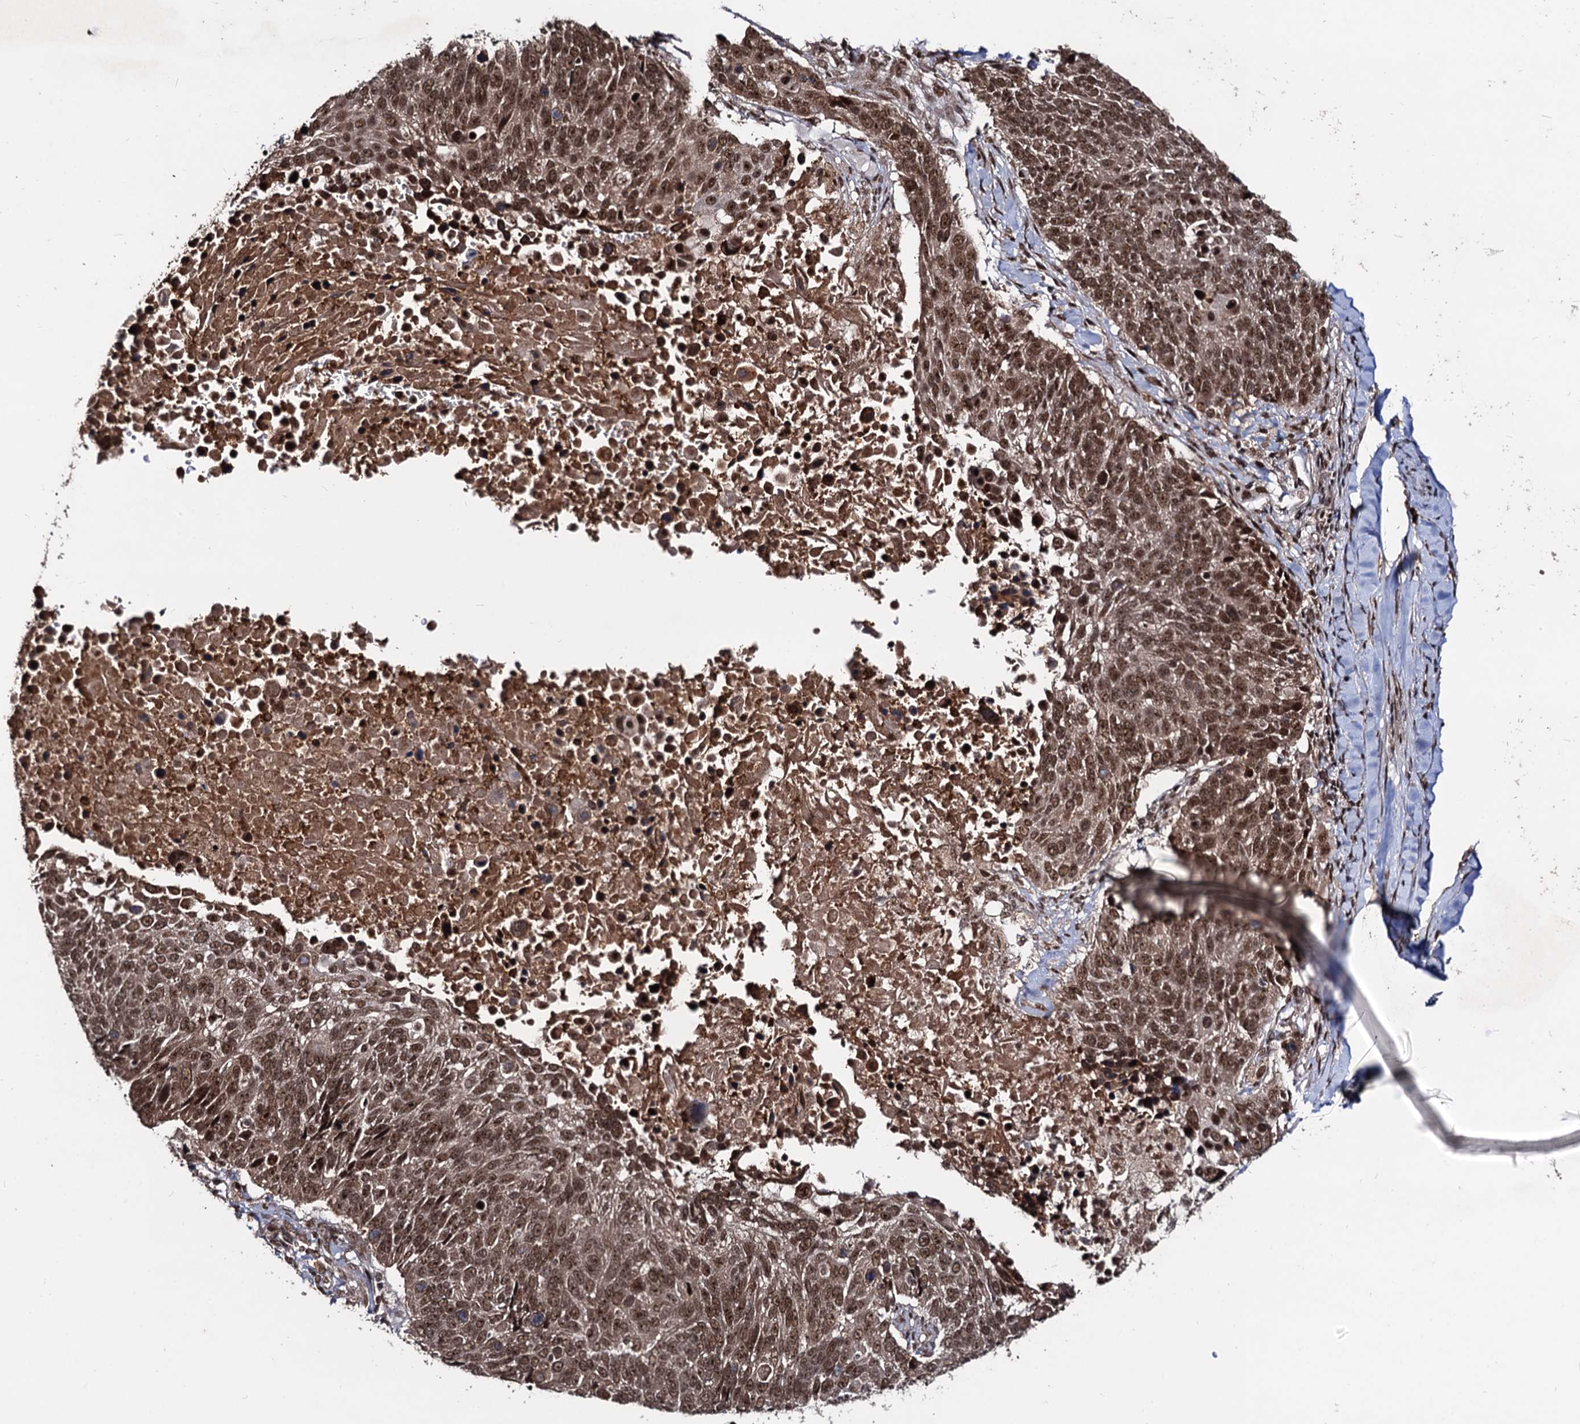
{"staining": {"intensity": "moderate", "quantity": ">75%", "location": "nuclear"}, "tissue": "lung cancer", "cell_type": "Tumor cells", "image_type": "cancer", "snomed": [{"axis": "morphology", "description": "Normal tissue, NOS"}, {"axis": "morphology", "description": "Squamous cell carcinoma, NOS"}, {"axis": "topography", "description": "Lymph node"}, {"axis": "topography", "description": "Lung"}], "caption": "A brown stain highlights moderate nuclear expression of a protein in human lung squamous cell carcinoma tumor cells.", "gene": "SFSWAP", "patient": {"sex": "male", "age": 66}}